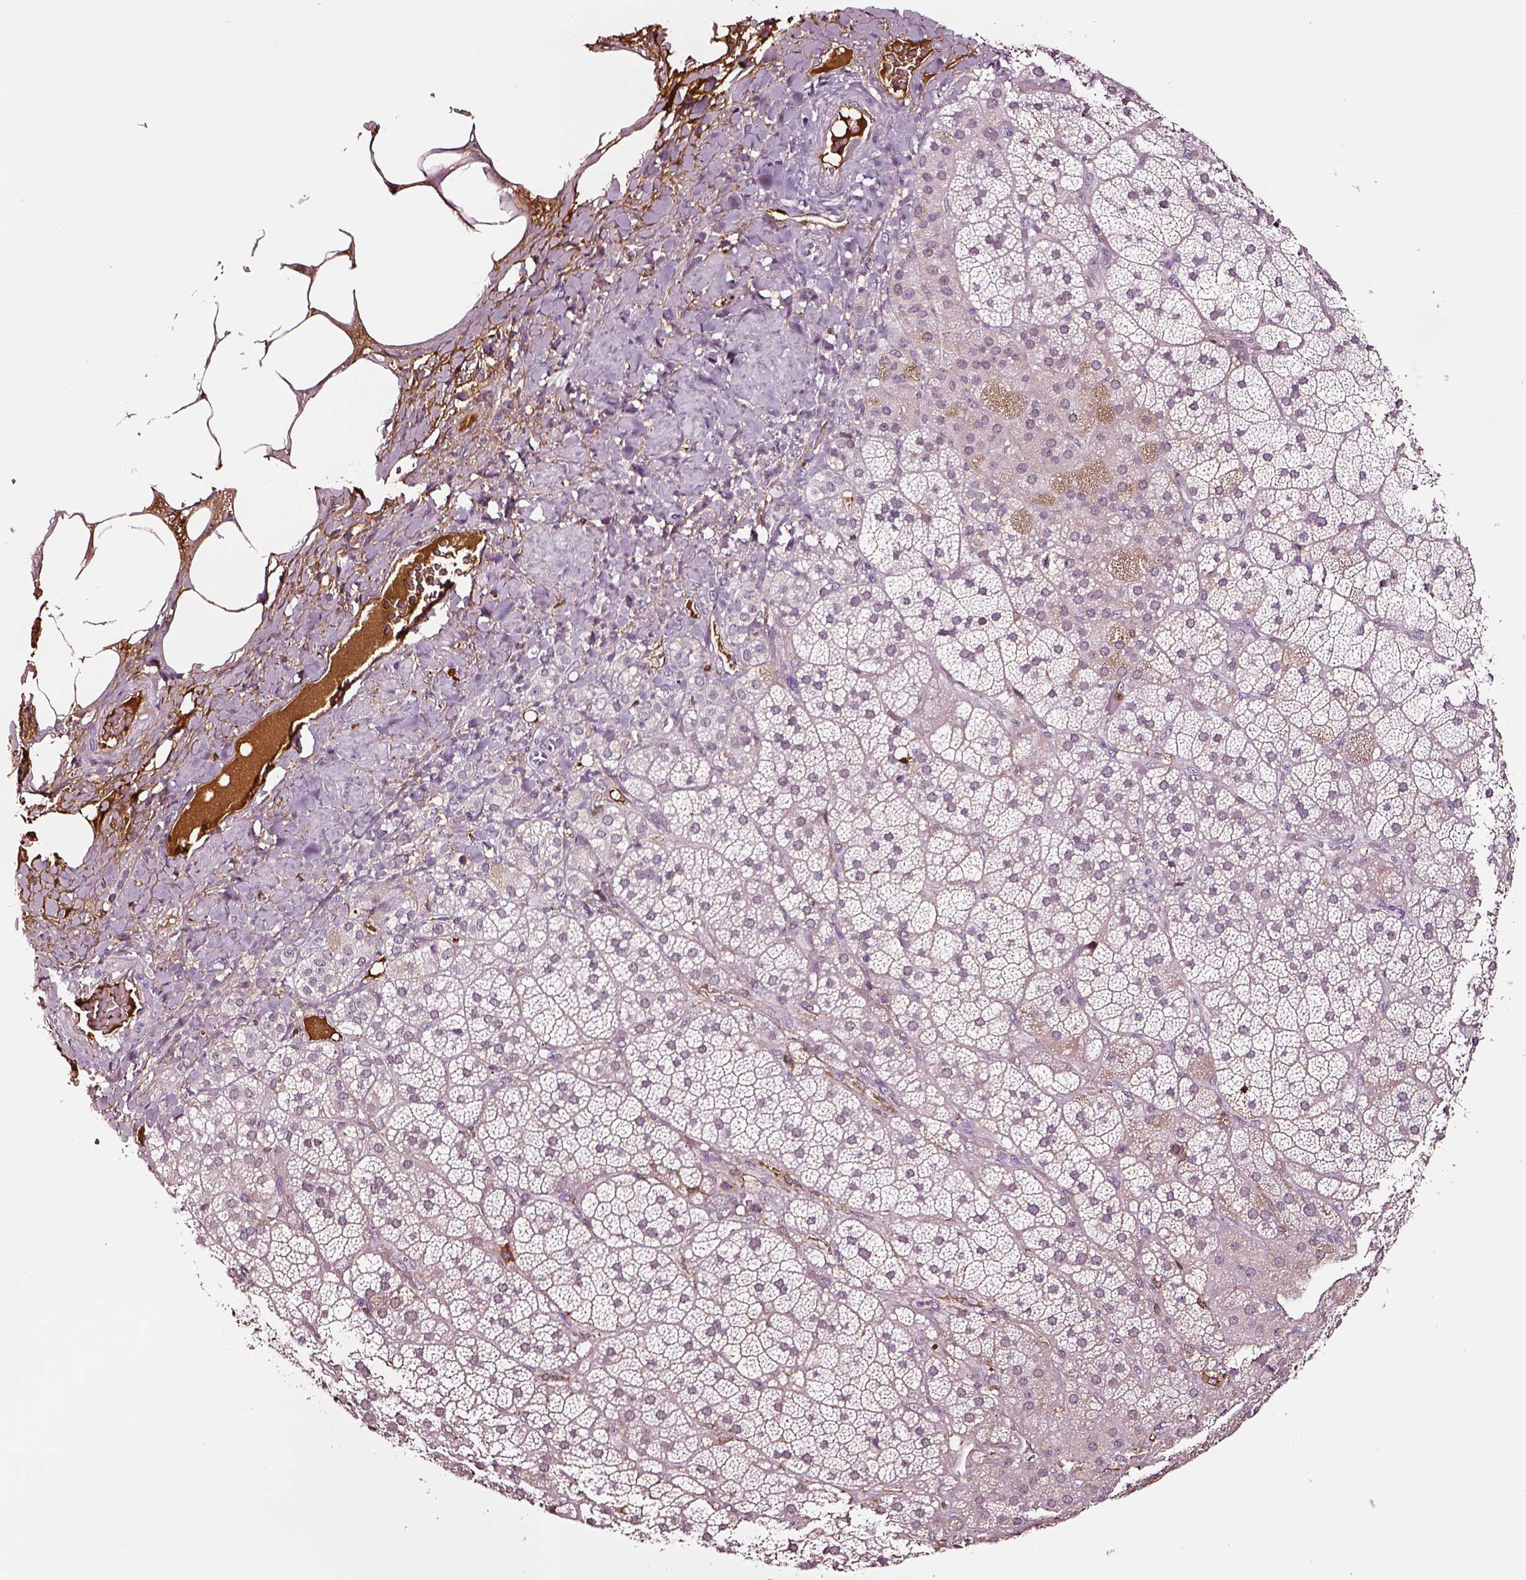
{"staining": {"intensity": "negative", "quantity": "none", "location": "none"}, "tissue": "adrenal gland", "cell_type": "Glandular cells", "image_type": "normal", "snomed": [{"axis": "morphology", "description": "Normal tissue, NOS"}, {"axis": "topography", "description": "Adrenal gland"}], "caption": "Adrenal gland stained for a protein using IHC displays no positivity glandular cells.", "gene": "TF", "patient": {"sex": "male", "age": 57}}